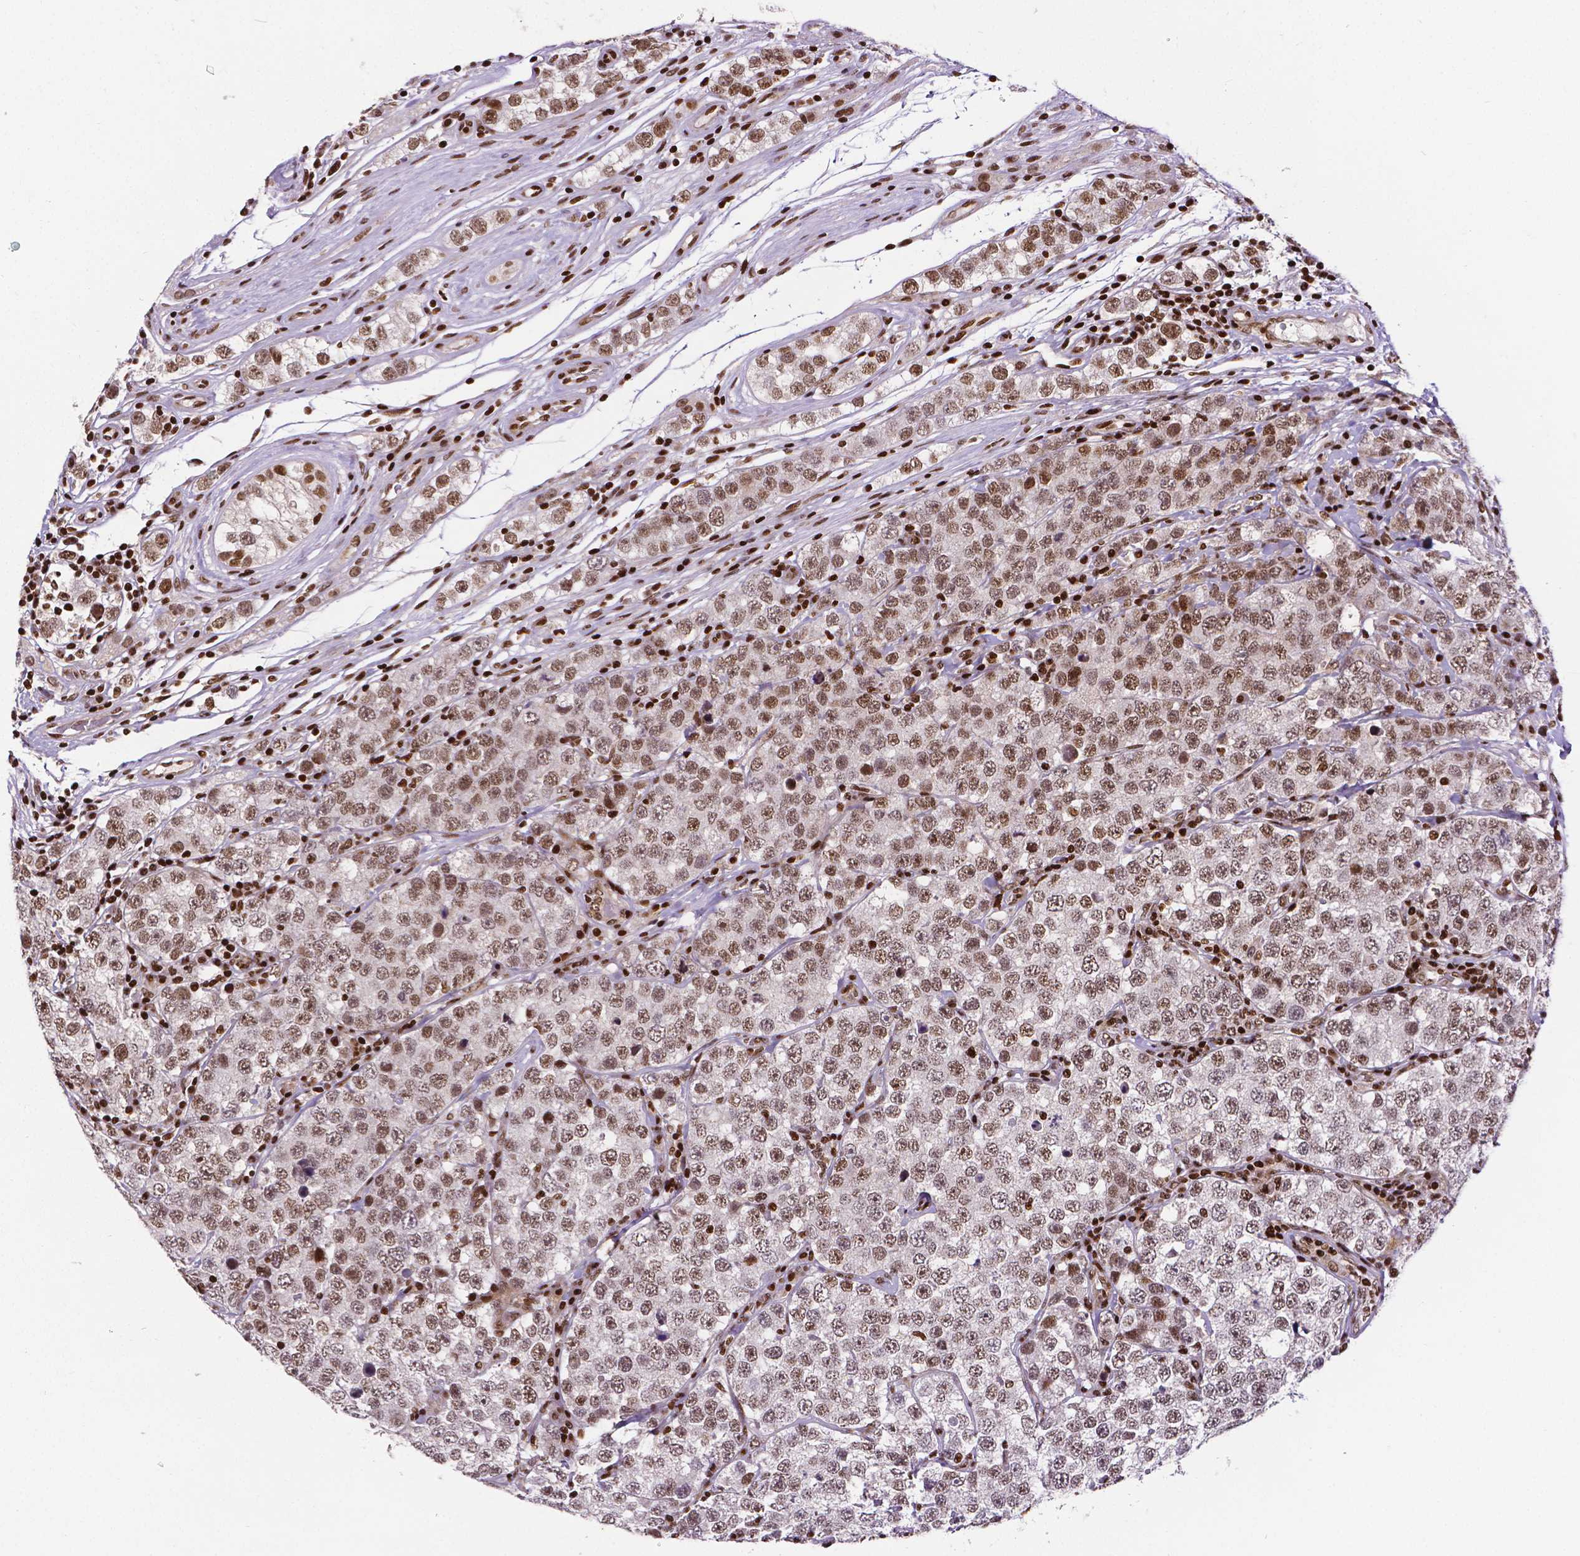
{"staining": {"intensity": "moderate", "quantity": ">75%", "location": "nuclear"}, "tissue": "testis cancer", "cell_type": "Tumor cells", "image_type": "cancer", "snomed": [{"axis": "morphology", "description": "Seminoma, NOS"}, {"axis": "topography", "description": "Testis"}], "caption": "This micrograph demonstrates testis cancer stained with immunohistochemistry (IHC) to label a protein in brown. The nuclear of tumor cells show moderate positivity for the protein. Nuclei are counter-stained blue.", "gene": "CTCF", "patient": {"sex": "male", "age": 34}}